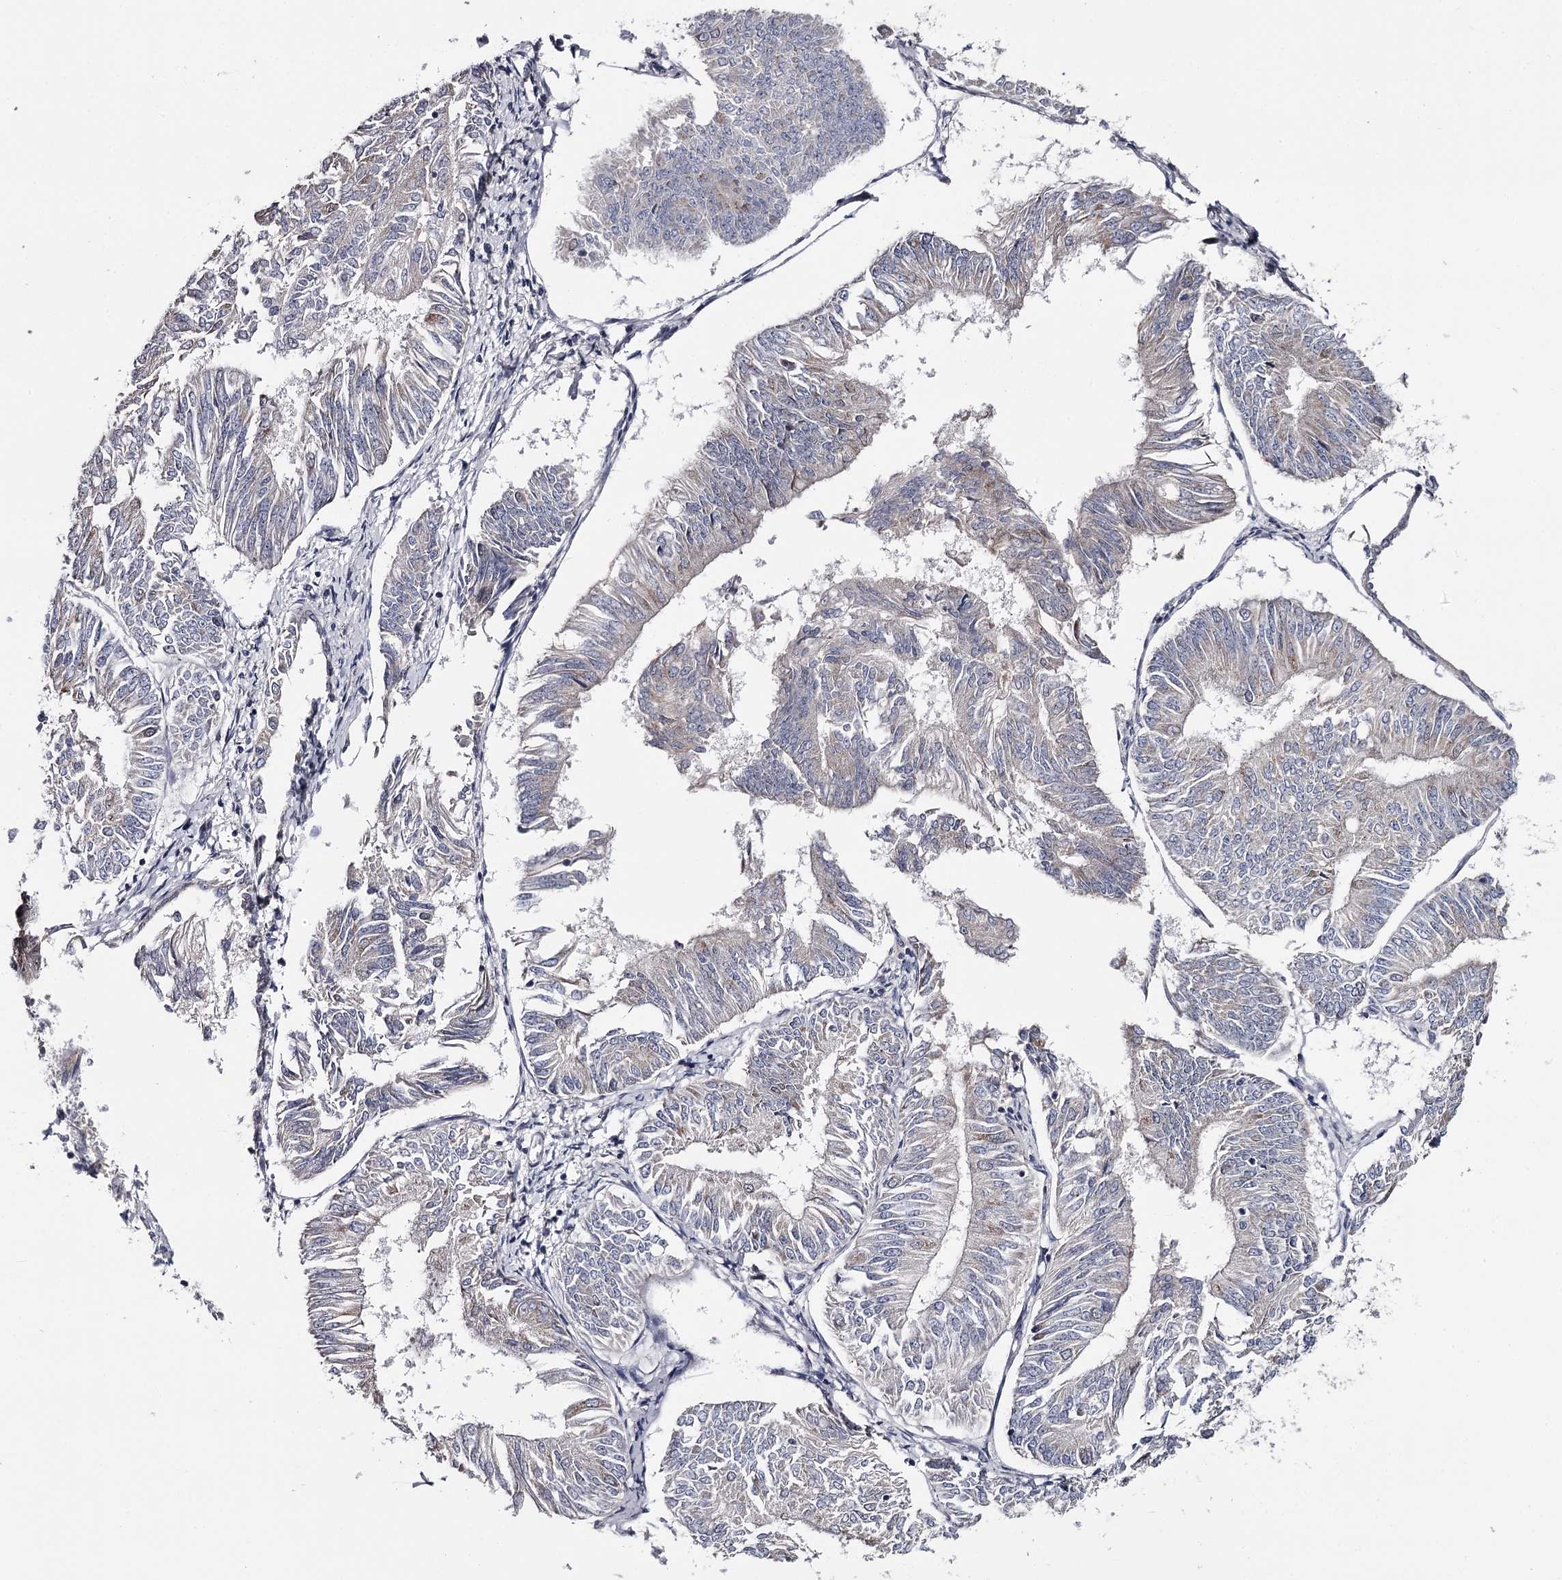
{"staining": {"intensity": "negative", "quantity": "none", "location": "none"}, "tissue": "endometrial cancer", "cell_type": "Tumor cells", "image_type": "cancer", "snomed": [{"axis": "morphology", "description": "Adenocarcinoma, NOS"}, {"axis": "topography", "description": "Endometrium"}], "caption": "A high-resolution histopathology image shows immunohistochemistry (IHC) staining of endometrial cancer (adenocarcinoma), which exhibits no significant staining in tumor cells.", "gene": "GTSF1", "patient": {"sex": "female", "age": 58}}